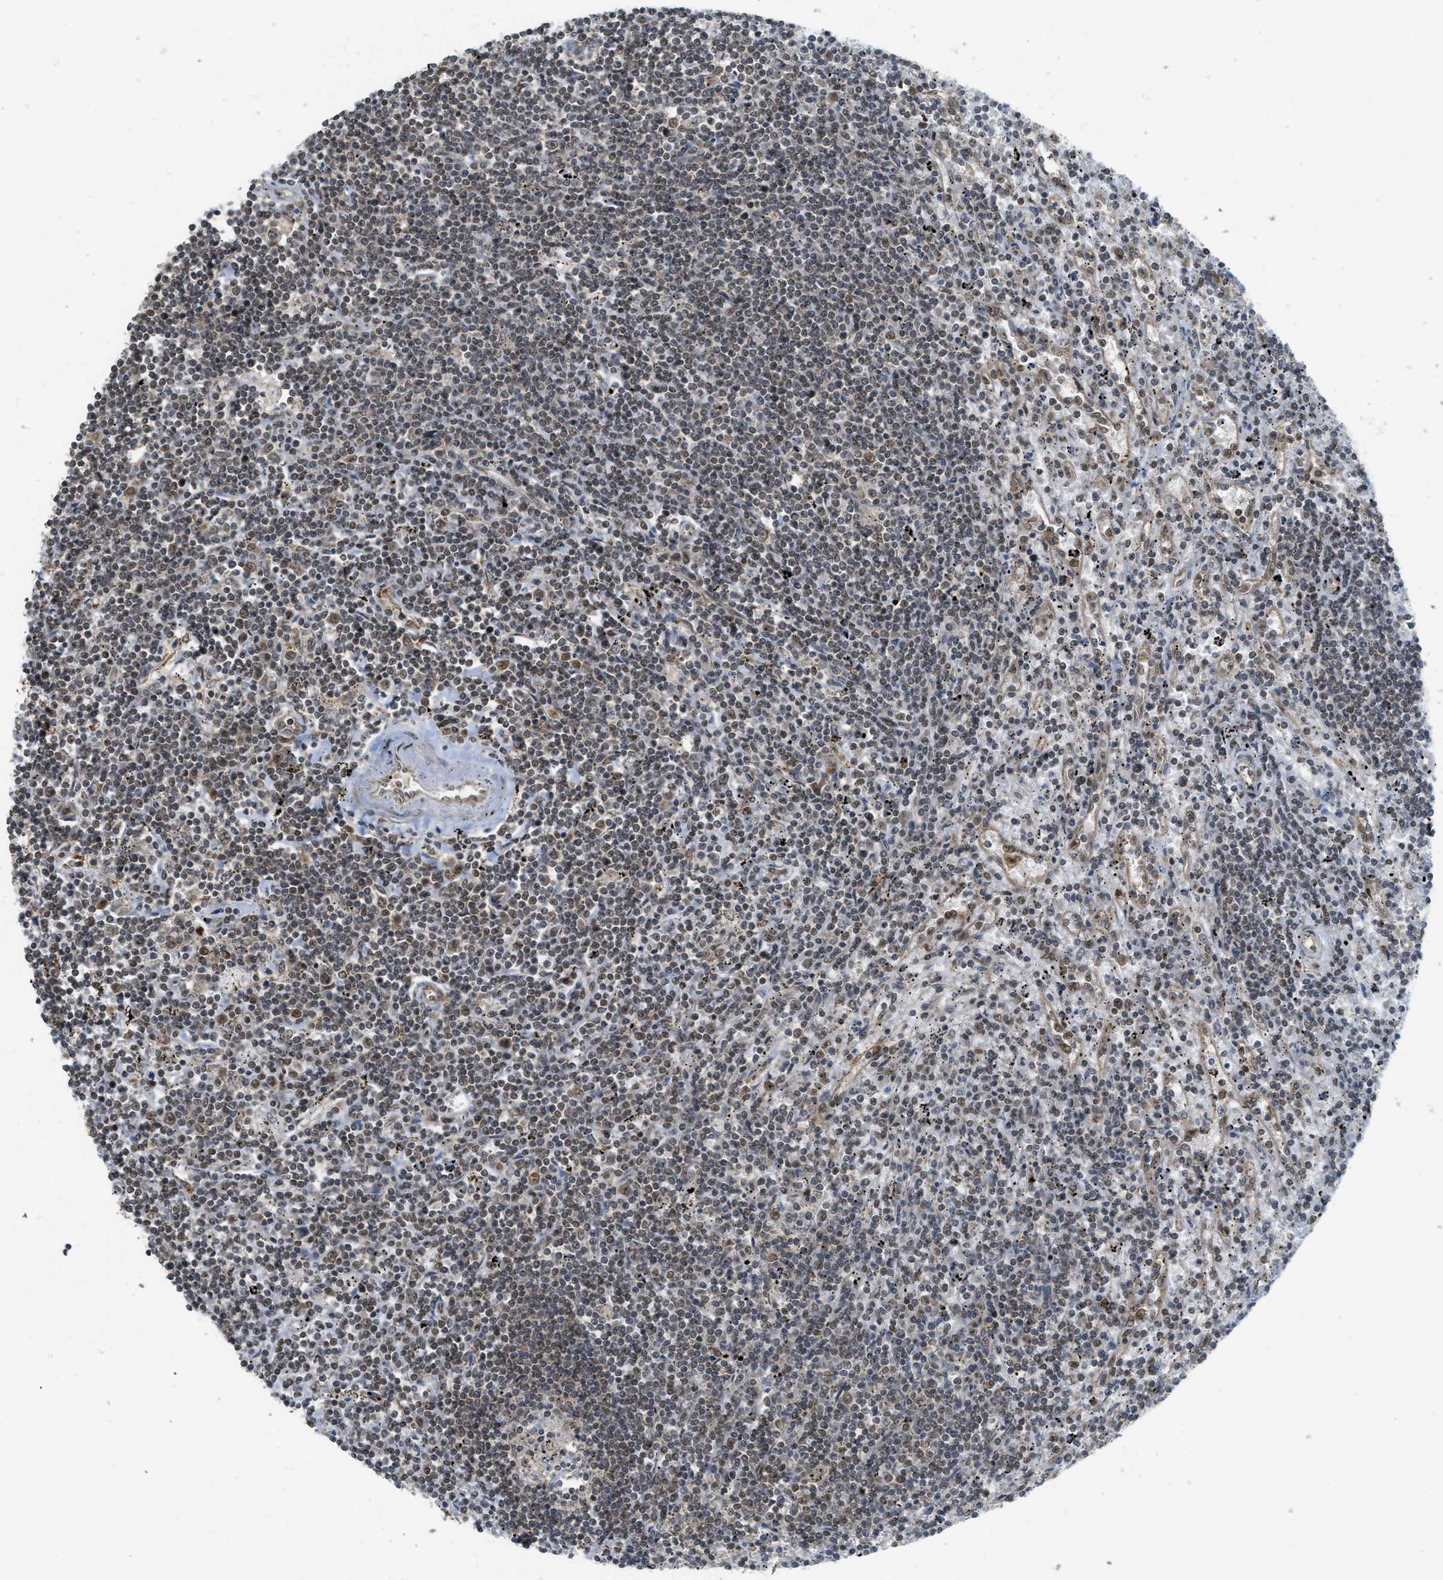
{"staining": {"intensity": "weak", "quantity": ">75%", "location": "nuclear"}, "tissue": "lymphoma", "cell_type": "Tumor cells", "image_type": "cancer", "snomed": [{"axis": "morphology", "description": "Malignant lymphoma, non-Hodgkin's type, Low grade"}, {"axis": "topography", "description": "Spleen"}], "caption": "Immunohistochemical staining of human low-grade malignant lymphoma, non-Hodgkin's type demonstrates weak nuclear protein positivity in approximately >75% of tumor cells.", "gene": "TACC1", "patient": {"sex": "male", "age": 76}}